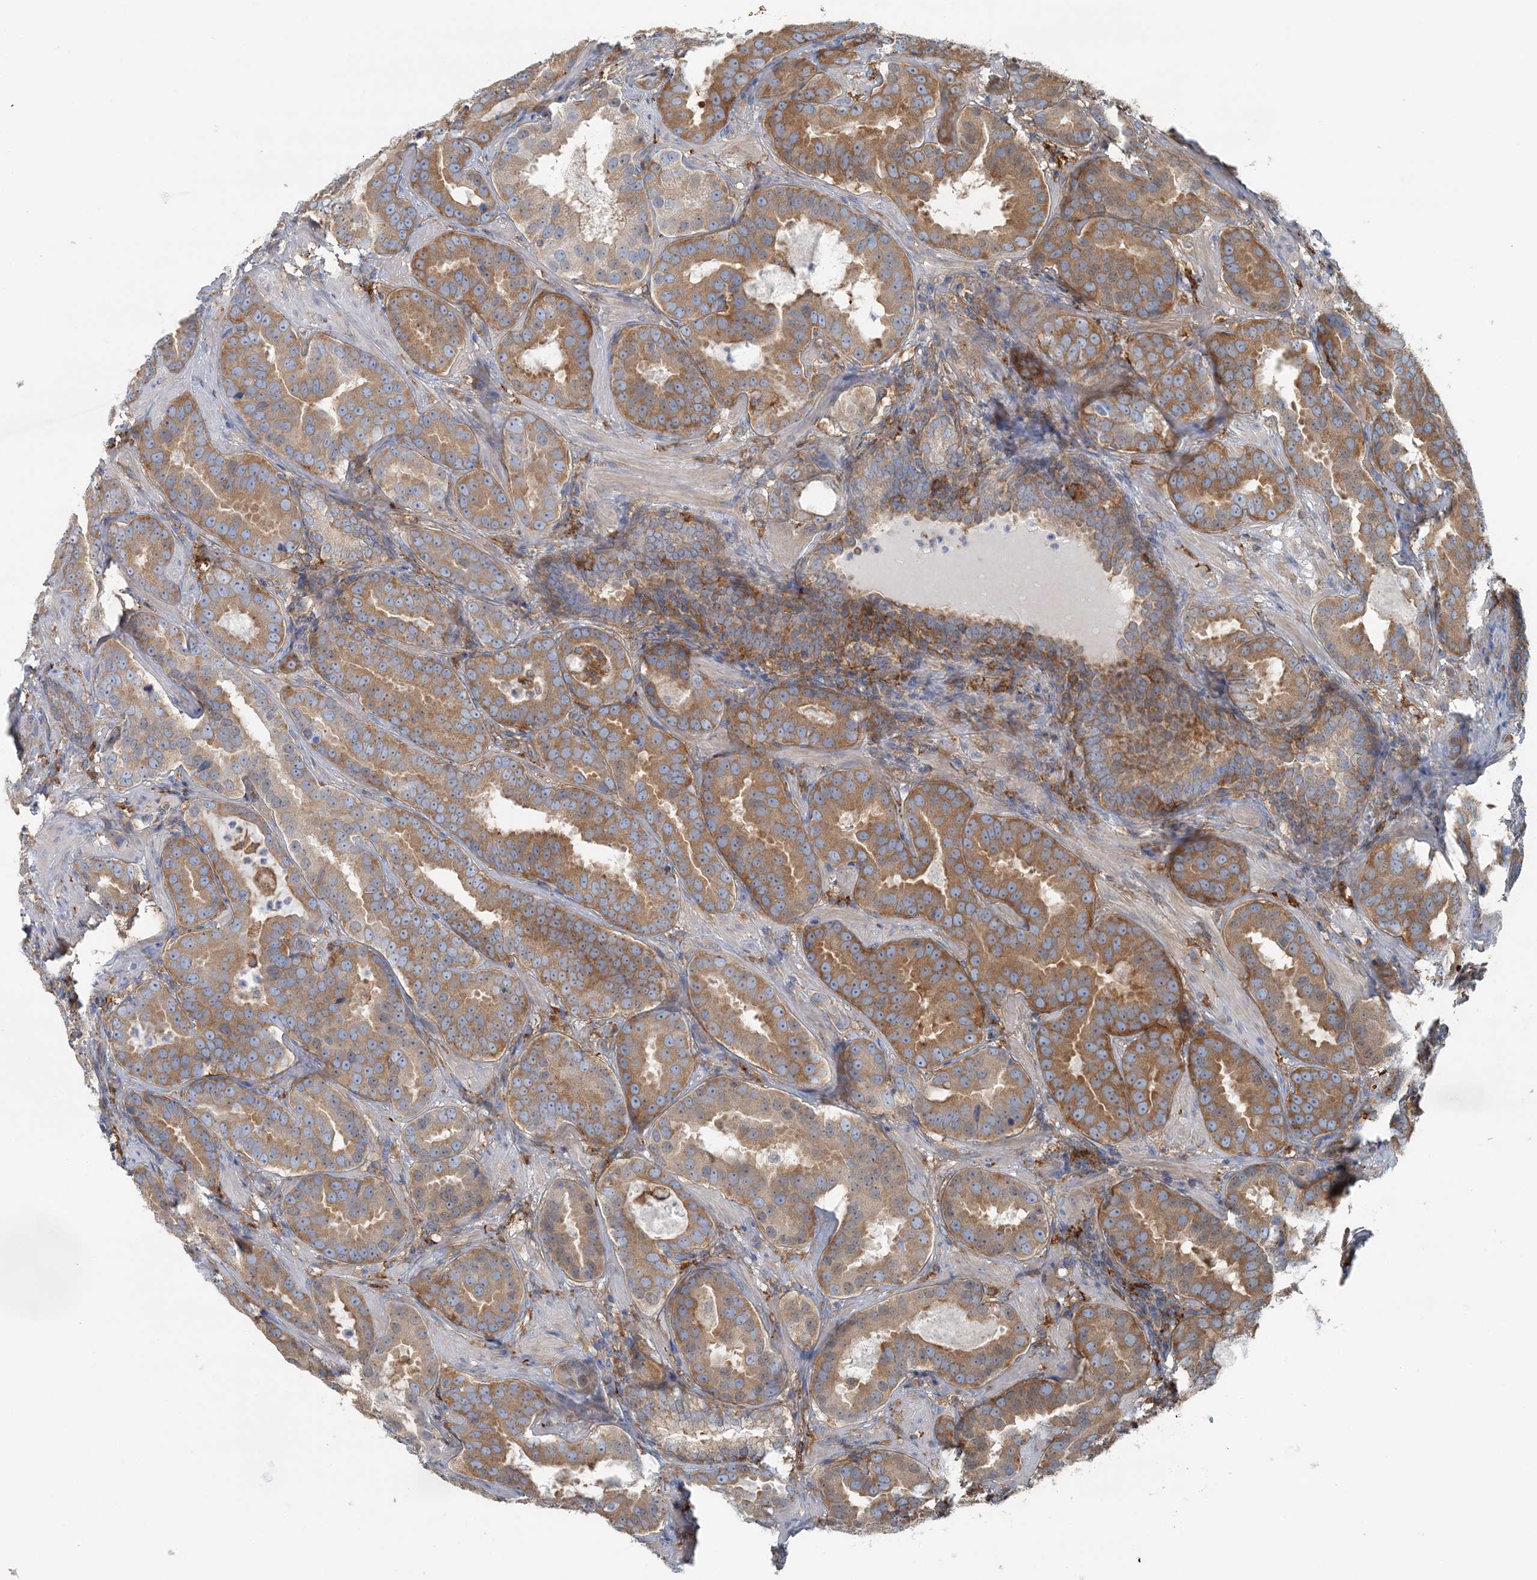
{"staining": {"intensity": "moderate", "quantity": ">75%", "location": "cytoplasmic/membranous"}, "tissue": "prostate cancer", "cell_type": "Tumor cells", "image_type": "cancer", "snomed": [{"axis": "morphology", "description": "Adenocarcinoma, Low grade"}, {"axis": "topography", "description": "Prostate"}], "caption": "A micrograph of prostate cancer (adenocarcinoma (low-grade)) stained for a protein displays moderate cytoplasmic/membranous brown staining in tumor cells. Immunohistochemistry stains the protein in brown and the nuclei are stained blue.", "gene": "SNX2", "patient": {"sex": "male", "age": 59}}